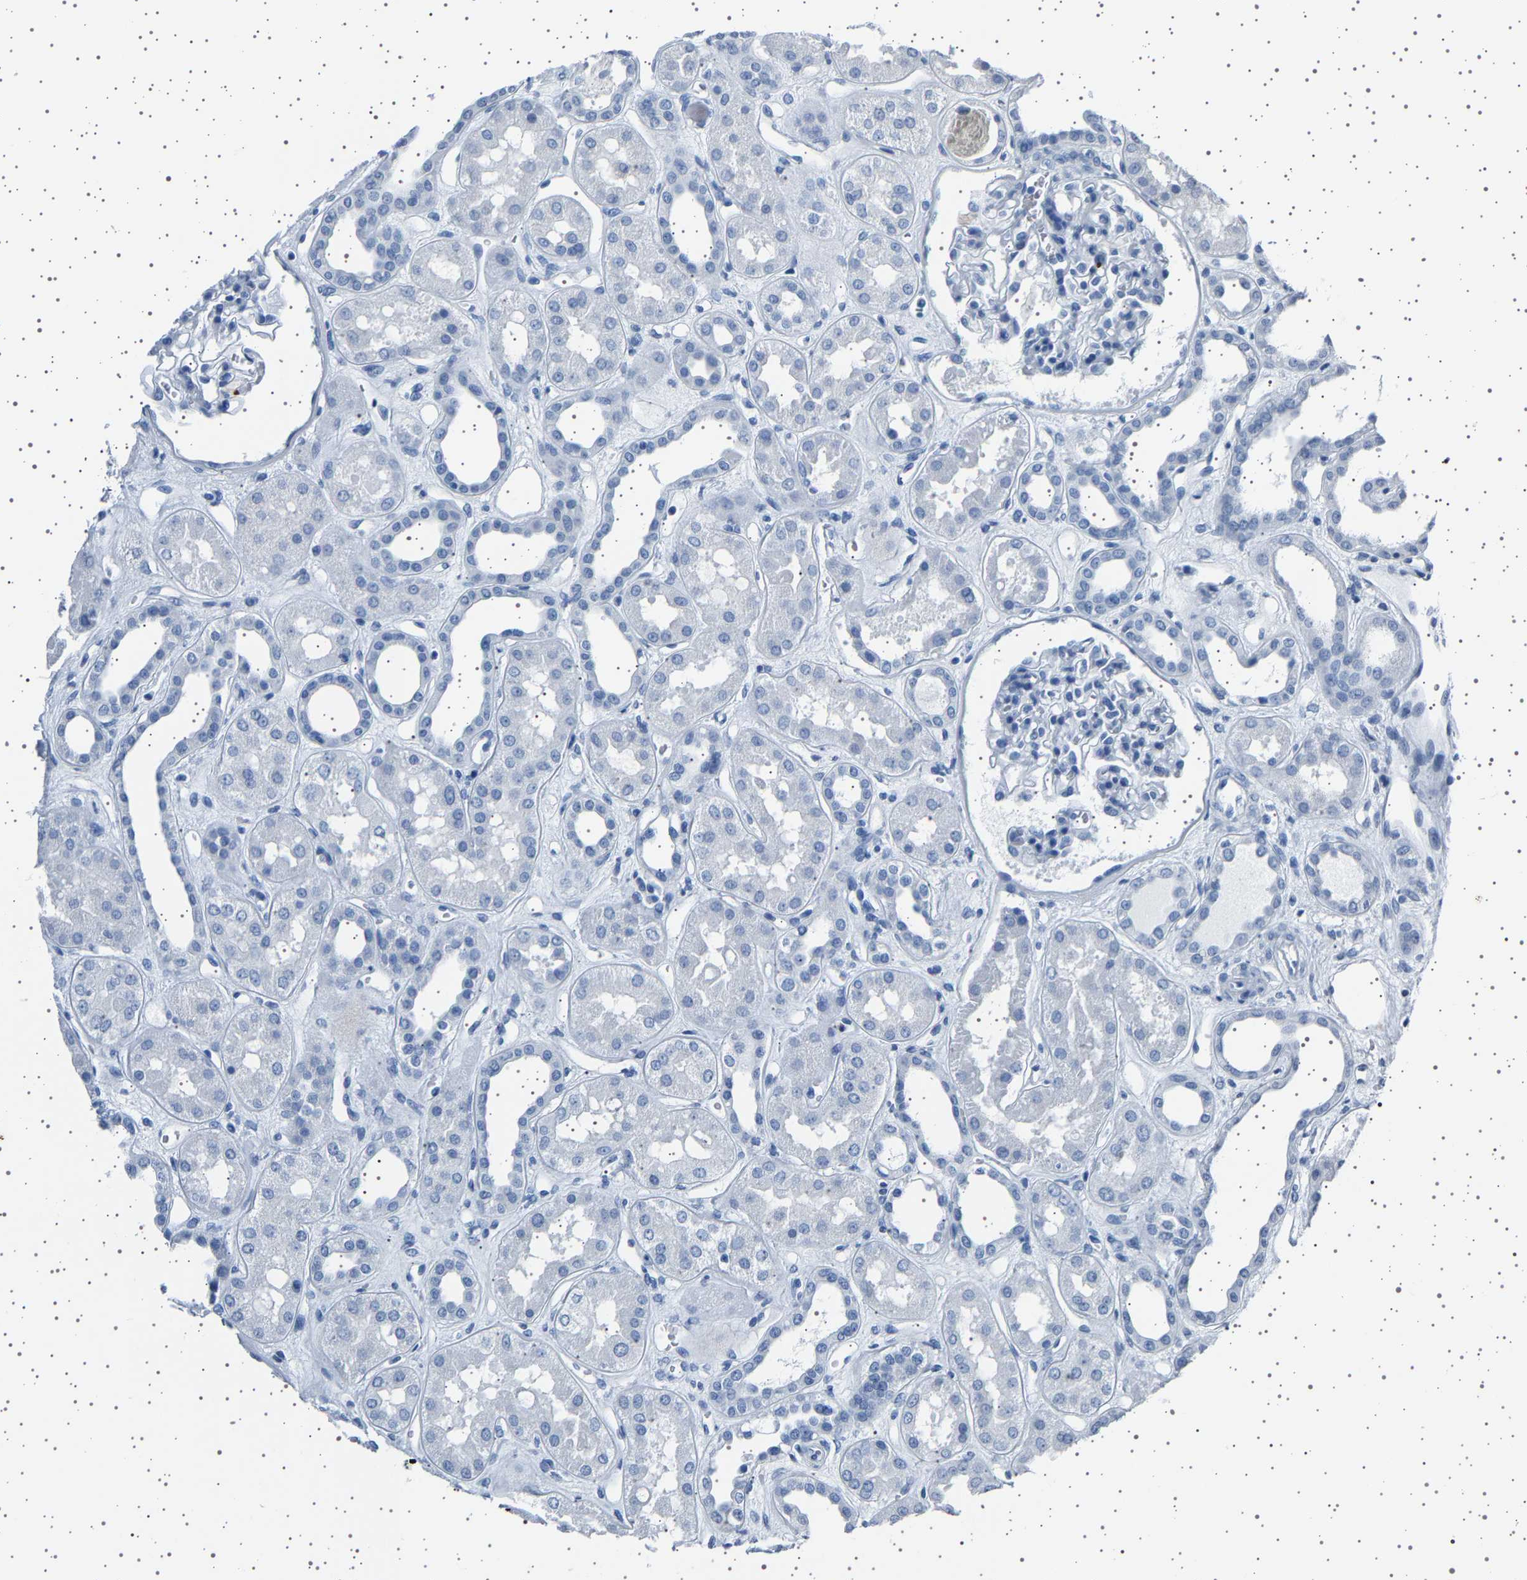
{"staining": {"intensity": "negative", "quantity": "none", "location": "none"}, "tissue": "kidney", "cell_type": "Cells in glomeruli", "image_type": "normal", "snomed": [{"axis": "morphology", "description": "Normal tissue, NOS"}, {"axis": "topography", "description": "Kidney"}], "caption": "Immunohistochemistry (IHC) photomicrograph of benign human kidney stained for a protein (brown), which demonstrates no positivity in cells in glomeruli.", "gene": "TFF3", "patient": {"sex": "male", "age": 59}}